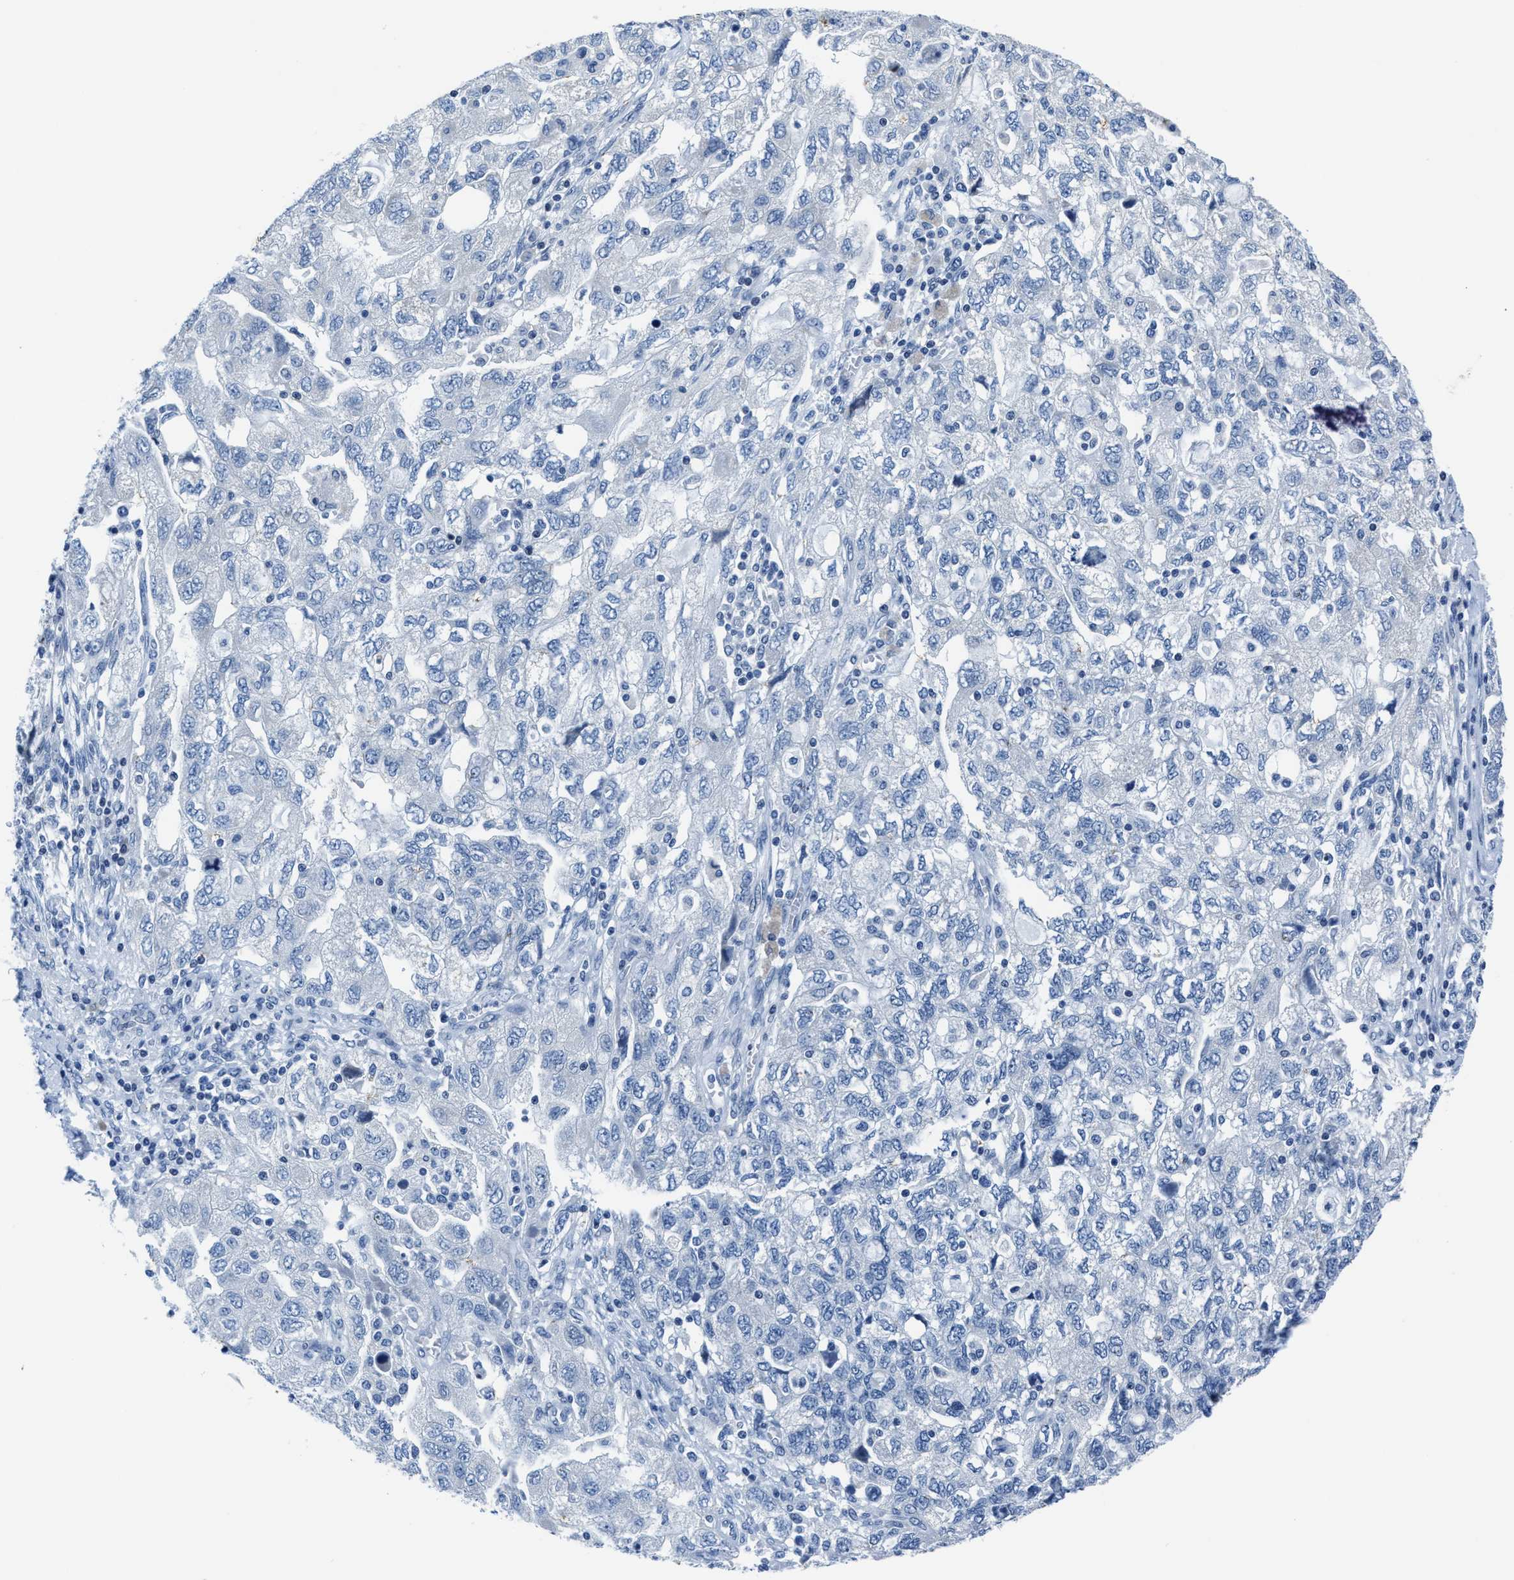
{"staining": {"intensity": "negative", "quantity": "none", "location": "none"}, "tissue": "ovarian cancer", "cell_type": "Tumor cells", "image_type": "cancer", "snomed": [{"axis": "morphology", "description": "Carcinoma, NOS"}, {"axis": "morphology", "description": "Cystadenocarcinoma, serous, NOS"}, {"axis": "topography", "description": "Ovary"}], "caption": "Immunohistochemistry (IHC) photomicrograph of neoplastic tissue: ovarian carcinoma stained with DAB (3,3'-diaminobenzidine) reveals no significant protein expression in tumor cells.", "gene": "ASZ1", "patient": {"sex": "female", "age": 69}}